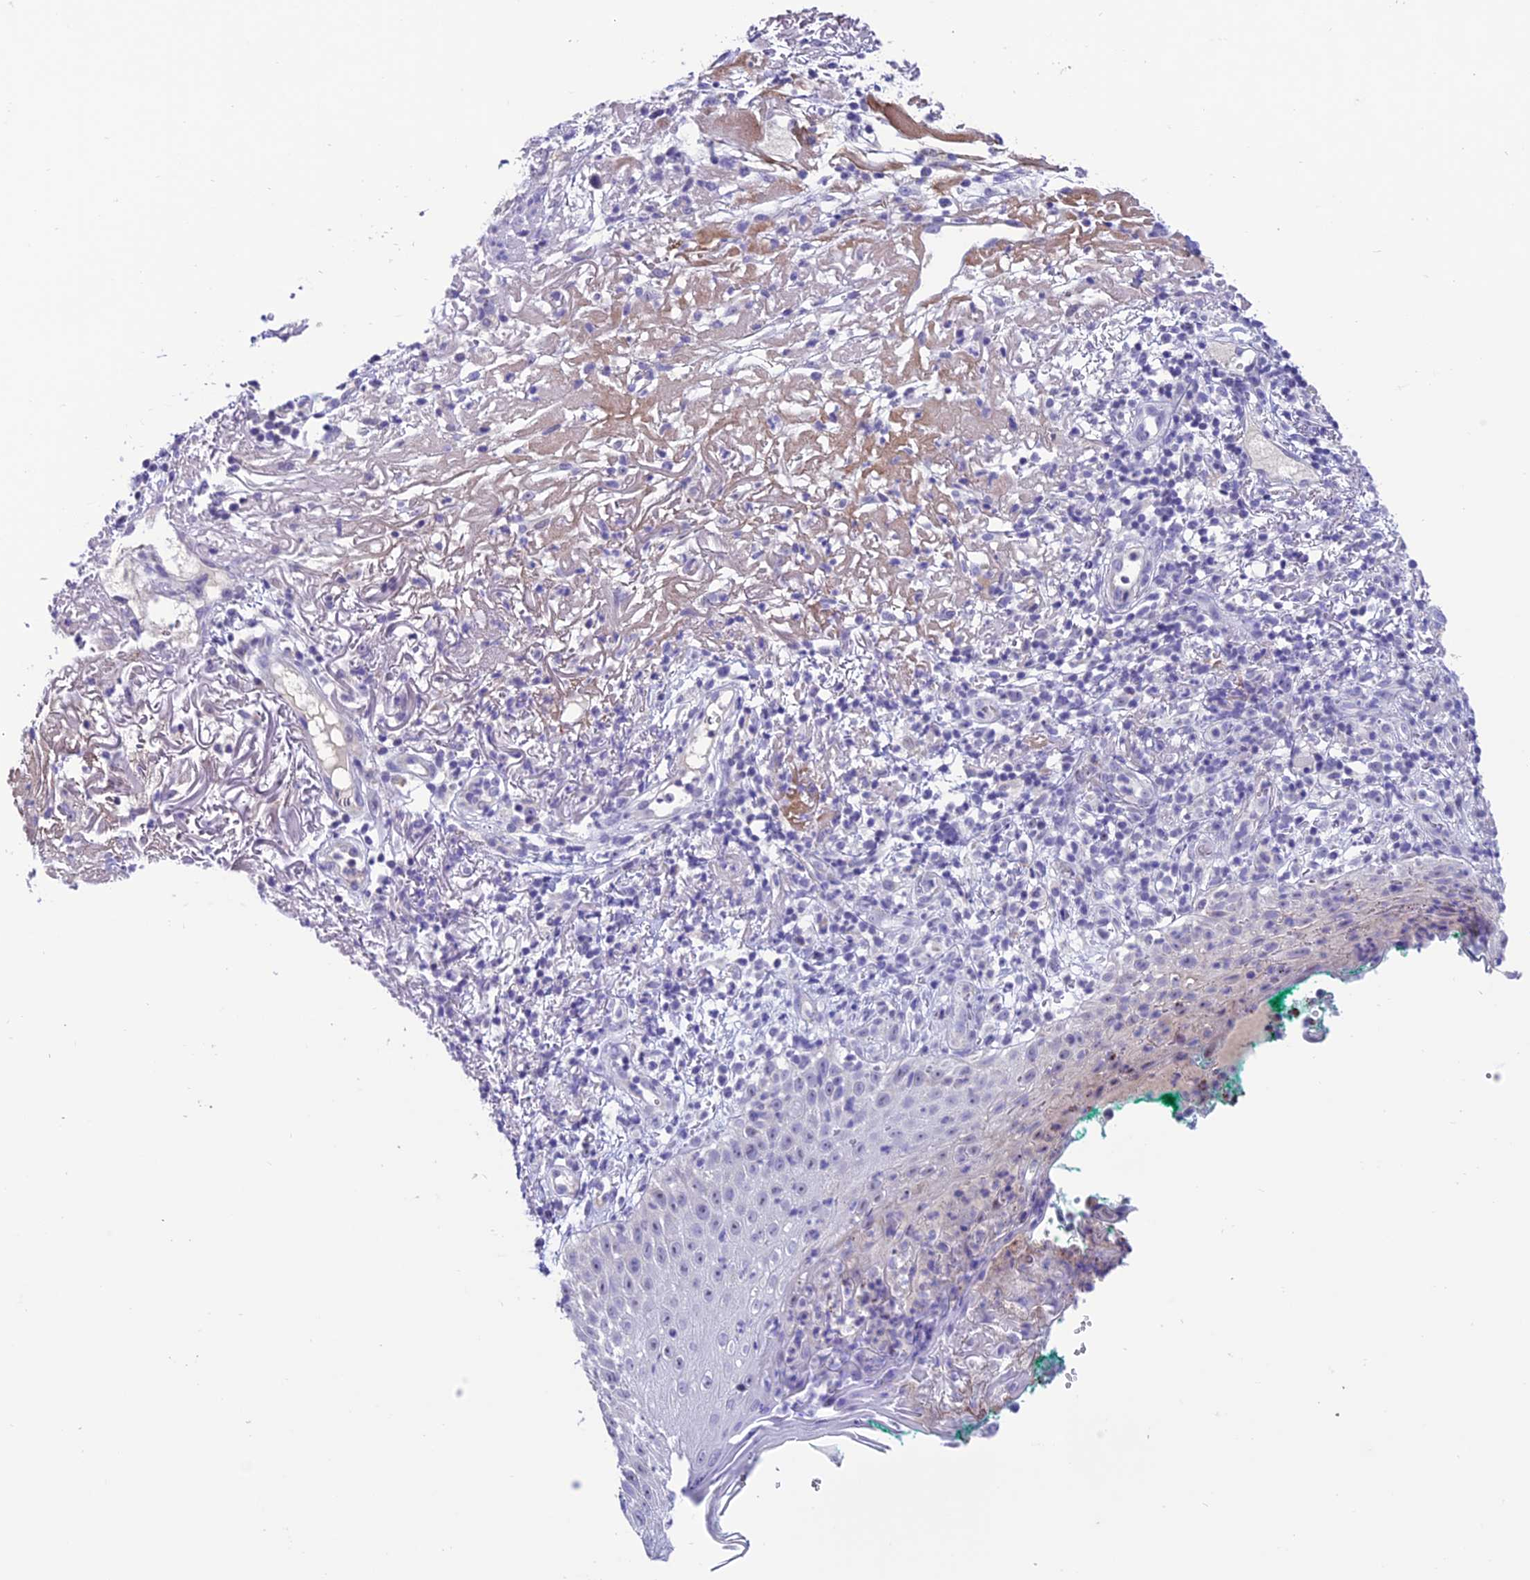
{"staining": {"intensity": "negative", "quantity": "none", "location": "none"}, "tissue": "melanoma", "cell_type": "Tumor cells", "image_type": "cancer", "snomed": [{"axis": "morphology", "description": "Necrosis, NOS"}, {"axis": "morphology", "description": "Malignant melanoma, NOS"}, {"axis": "topography", "description": "Skin"}], "caption": "Immunohistochemical staining of malignant melanoma reveals no significant positivity in tumor cells.", "gene": "SLC10A1", "patient": {"sex": "female", "age": 87}}